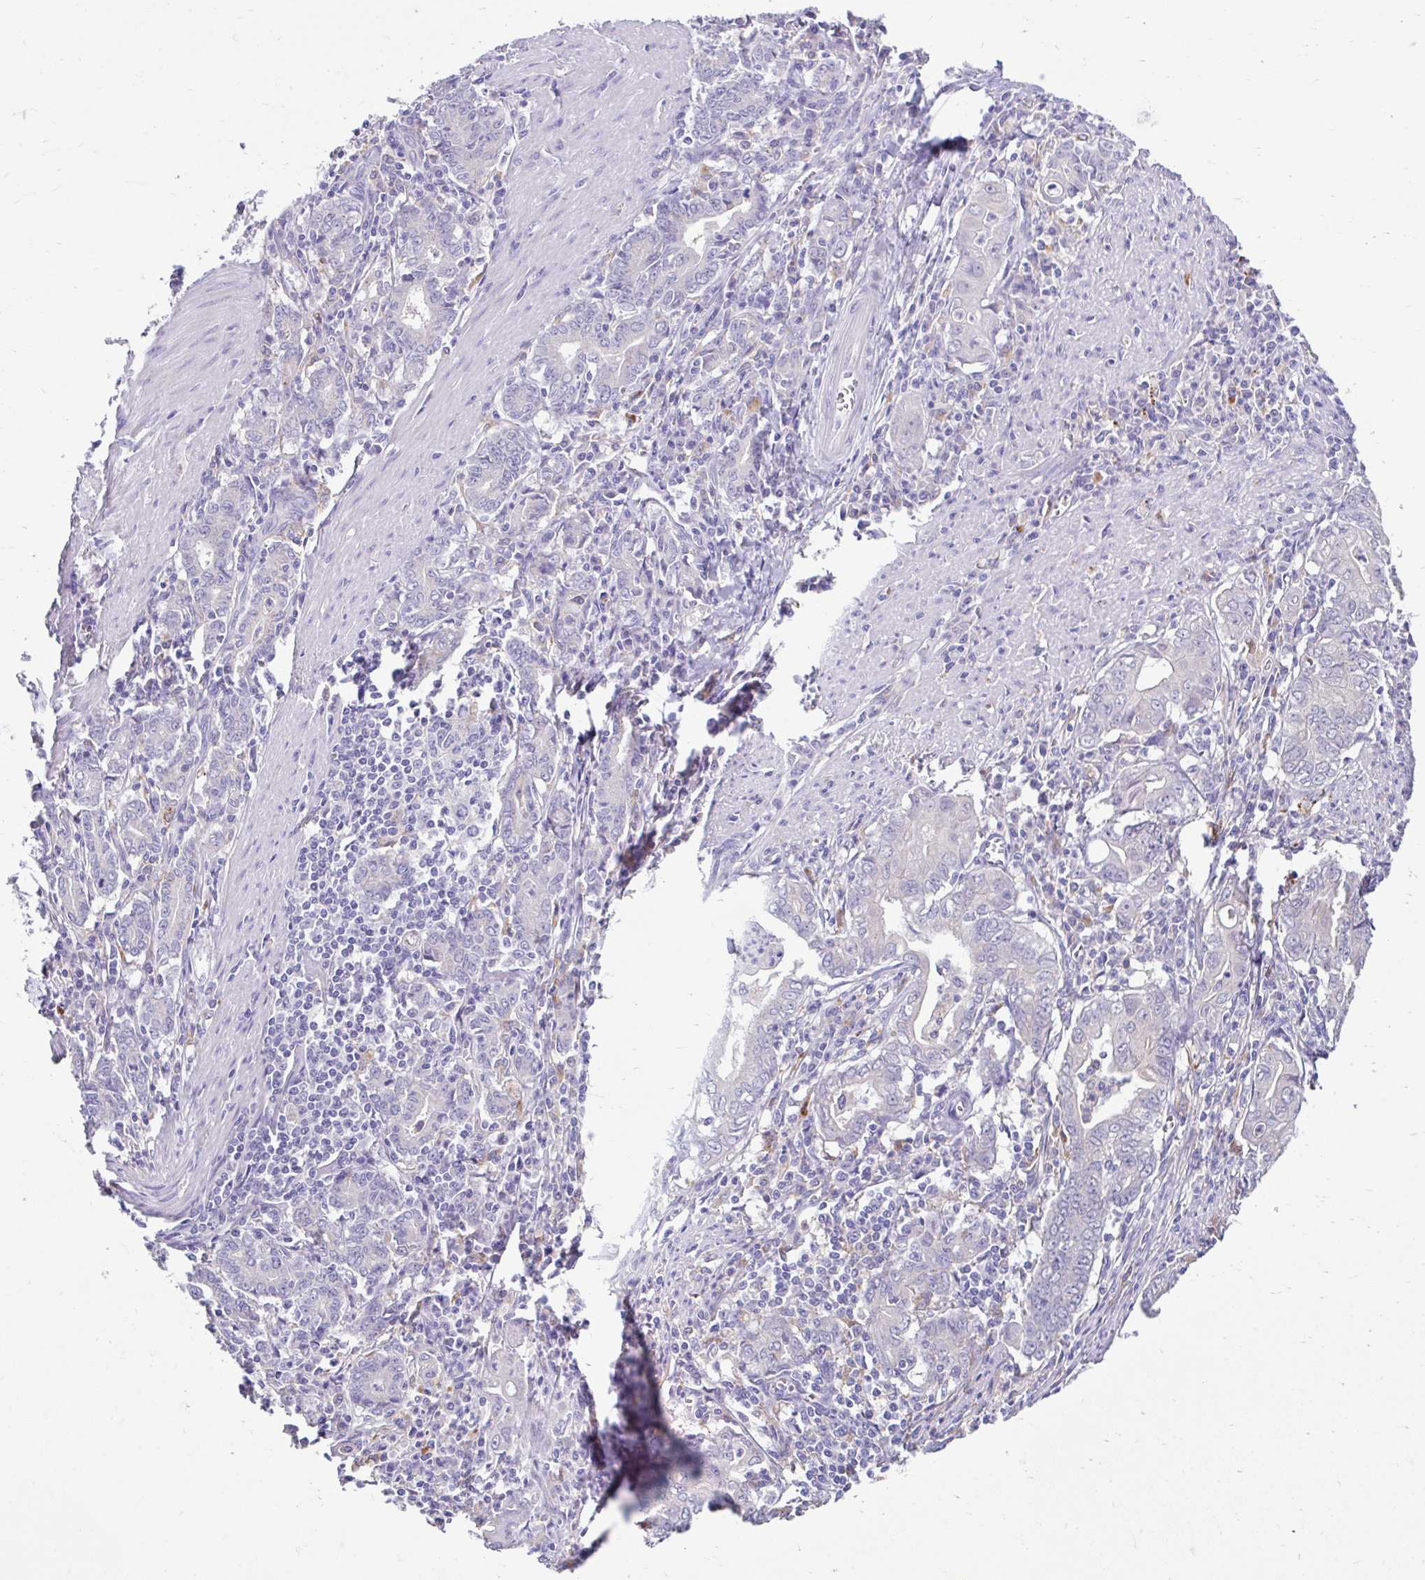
{"staining": {"intensity": "negative", "quantity": "none", "location": "none"}, "tissue": "stomach cancer", "cell_type": "Tumor cells", "image_type": "cancer", "snomed": [{"axis": "morphology", "description": "Adenocarcinoma, NOS"}, {"axis": "topography", "description": "Stomach, upper"}], "caption": "IHC of human adenocarcinoma (stomach) shows no expression in tumor cells.", "gene": "ZNF33A", "patient": {"sex": "female", "age": 79}}